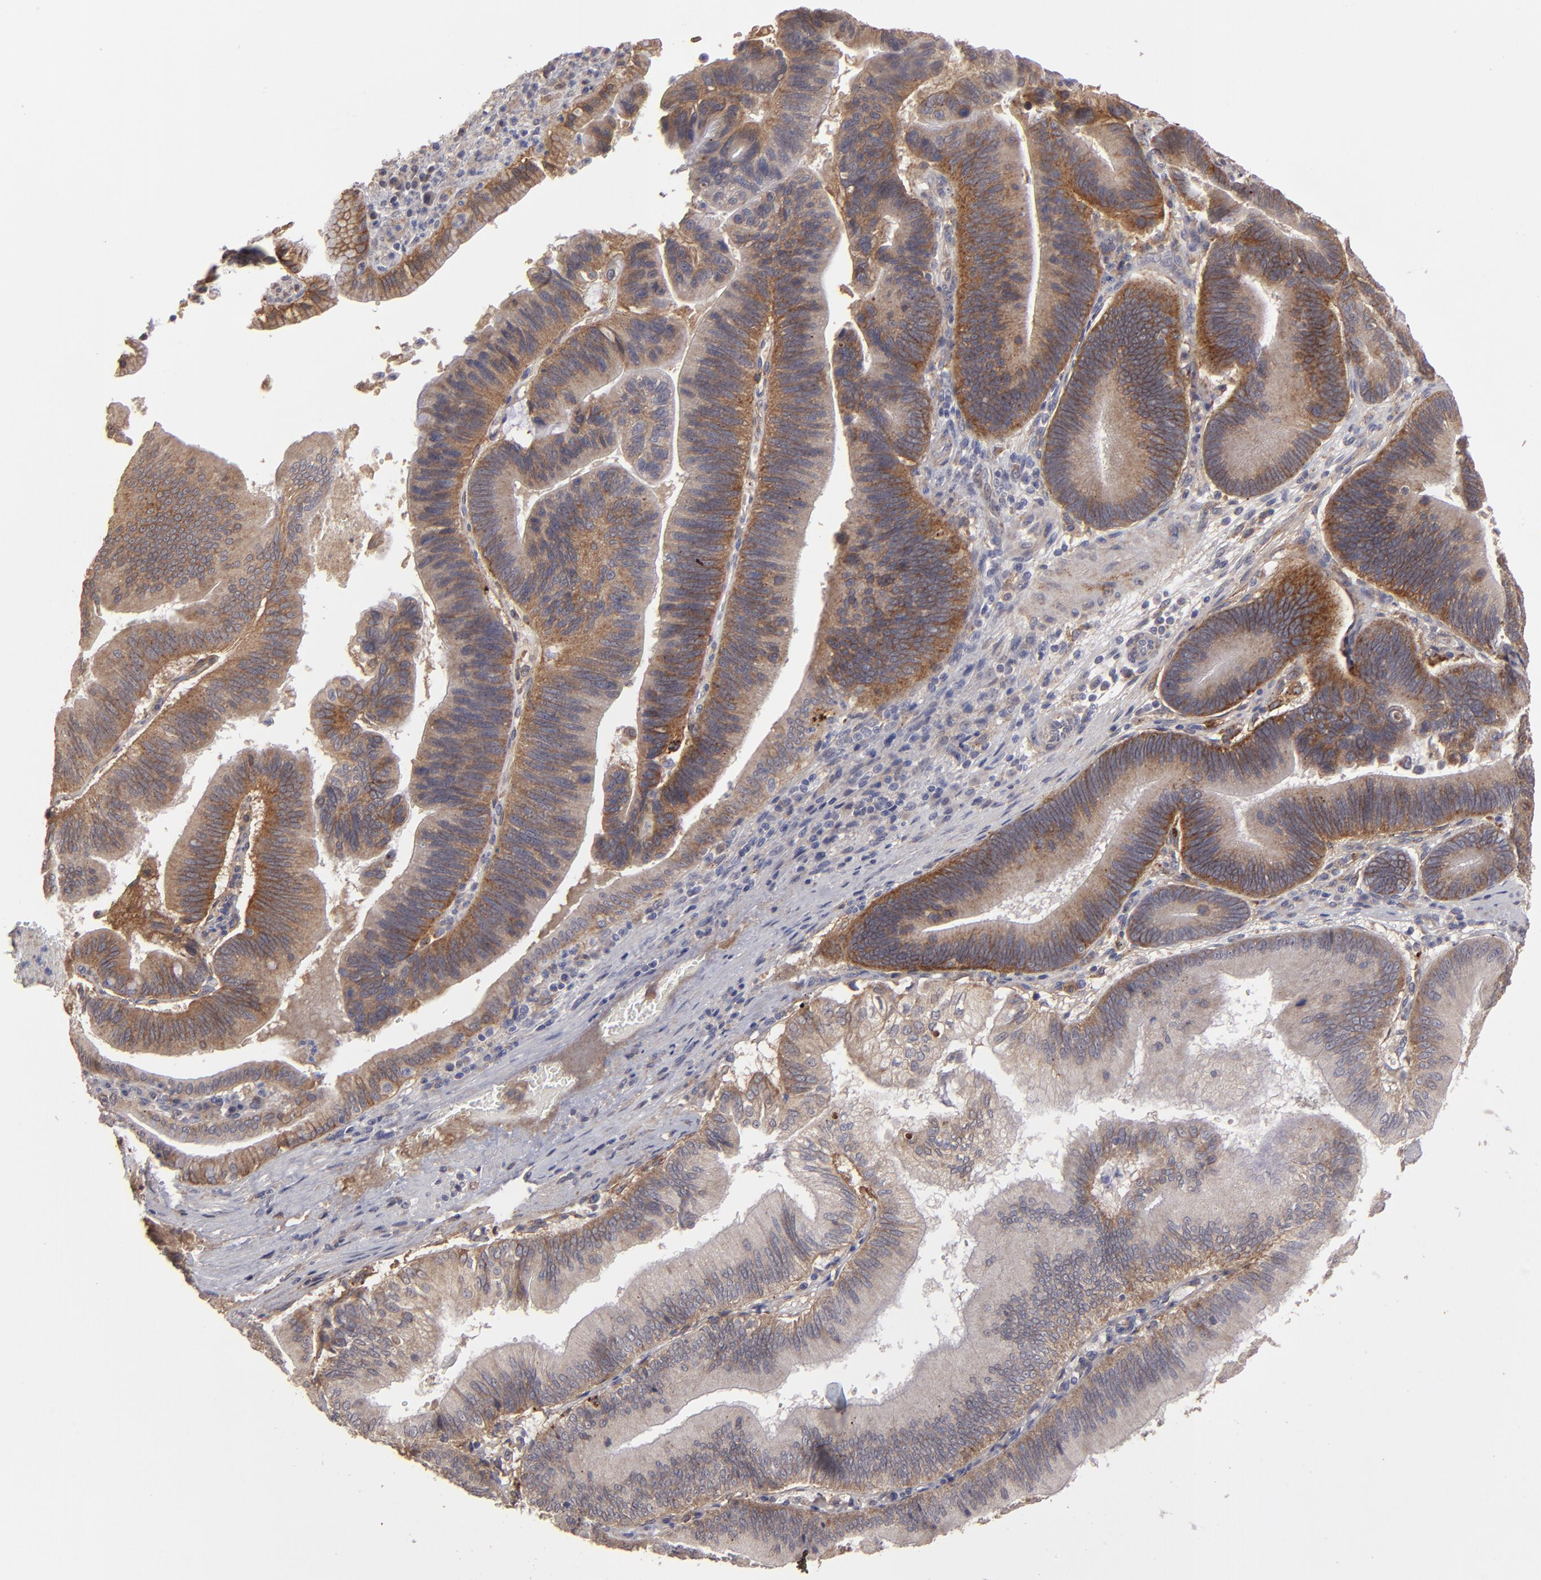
{"staining": {"intensity": "moderate", "quantity": ">75%", "location": "cytoplasmic/membranous"}, "tissue": "pancreatic cancer", "cell_type": "Tumor cells", "image_type": "cancer", "snomed": [{"axis": "morphology", "description": "Adenocarcinoma, NOS"}, {"axis": "topography", "description": "Pancreas"}], "caption": "Pancreatic adenocarcinoma stained with IHC reveals moderate cytoplasmic/membranous expression in approximately >75% of tumor cells. Using DAB (brown) and hematoxylin (blue) stains, captured at high magnification using brightfield microscopy.", "gene": "ITGB5", "patient": {"sex": "male", "age": 82}}